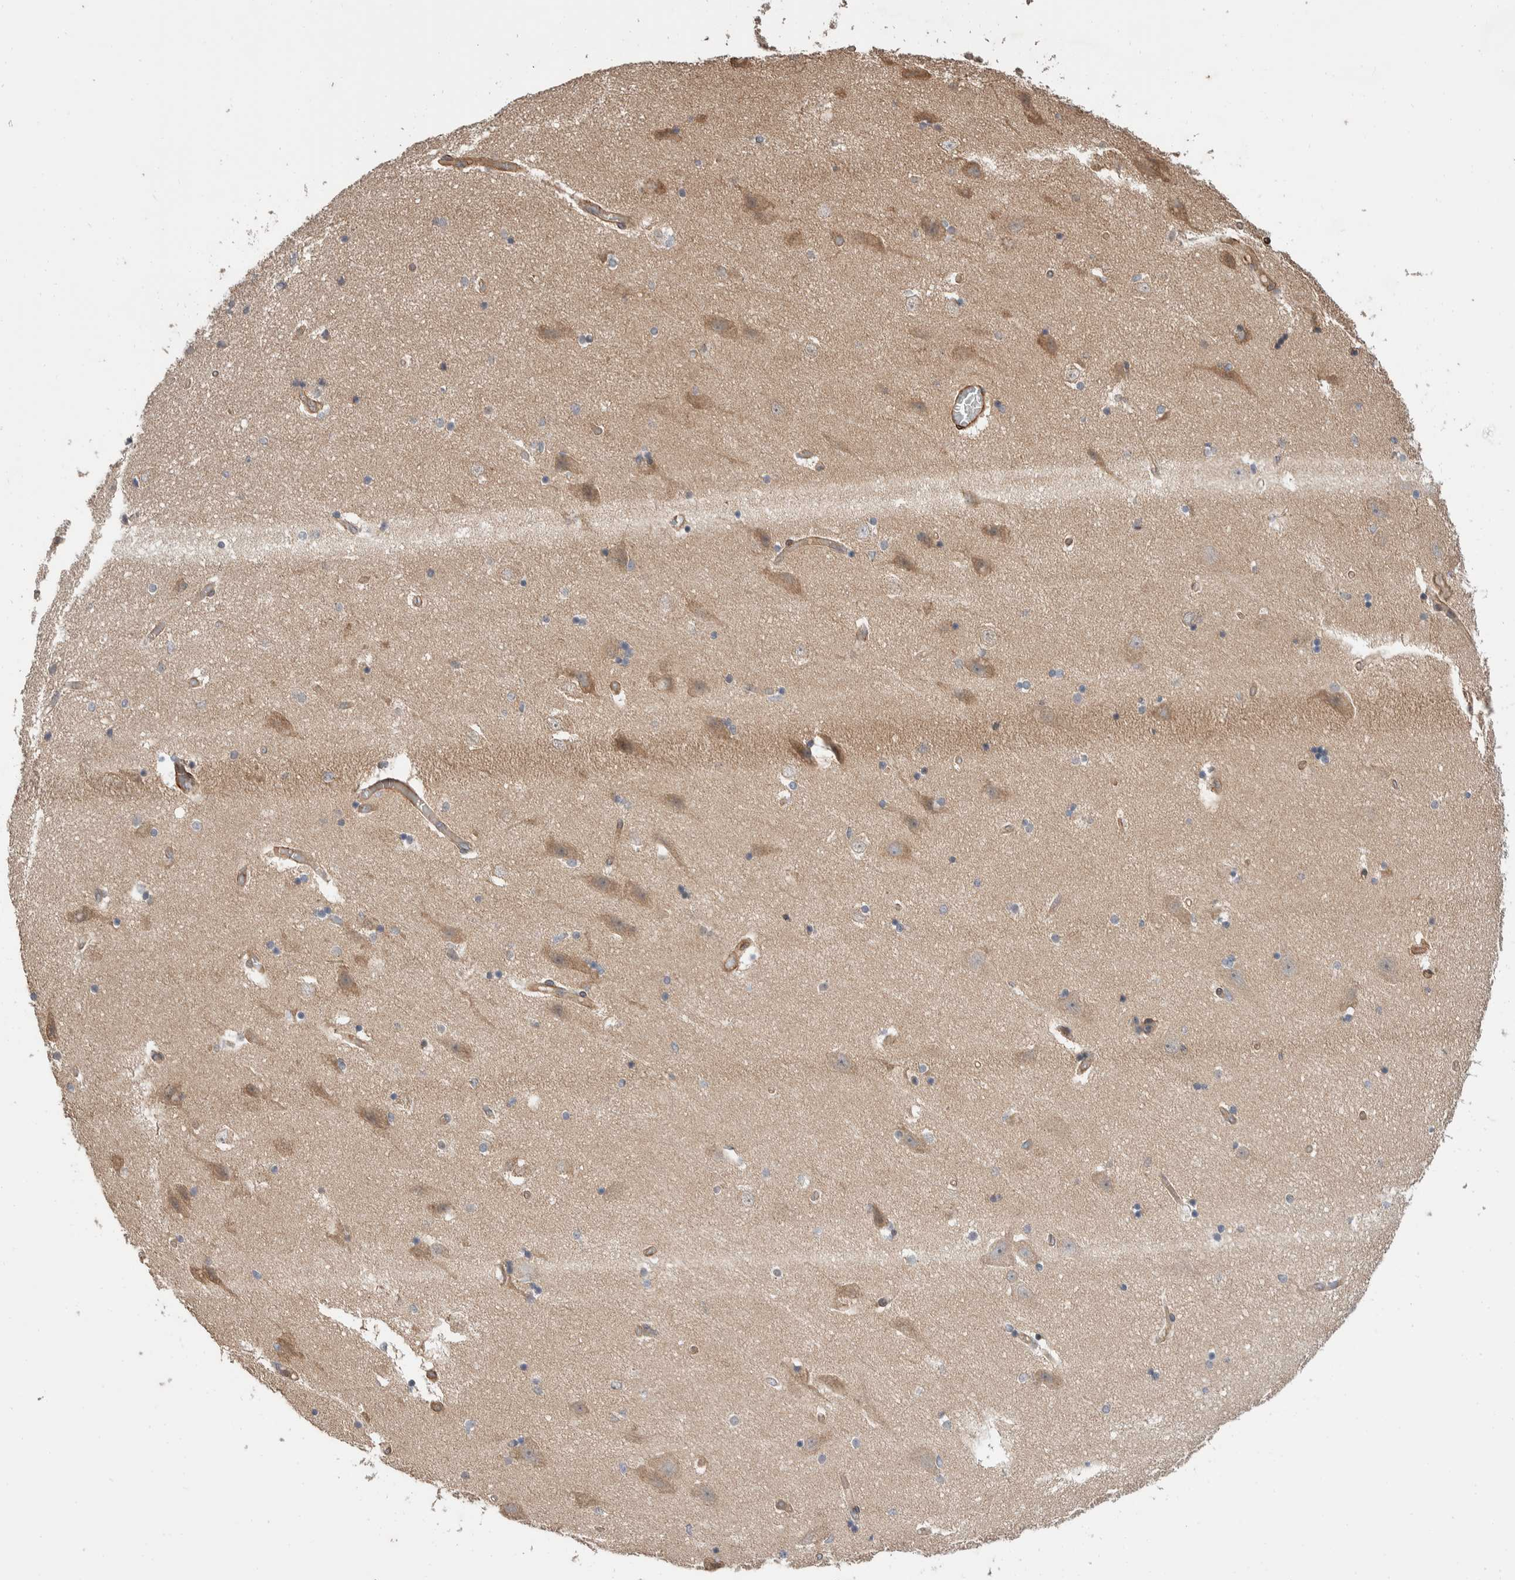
{"staining": {"intensity": "weak", "quantity": "<25%", "location": "cytoplasmic/membranous"}, "tissue": "hippocampus", "cell_type": "Glial cells", "image_type": "normal", "snomed": [{"axis": "morphology", "description": "Normal tissue, NOS"}, {"axis": "topography", "description": "Hippocampus"}], "caption": "This is an immunohistochemistry (IHC) image of normal hippocampus. There is no expression in glial cells.", "gene": "ERC1", "patient": {"sex": "female", "age": 54}}